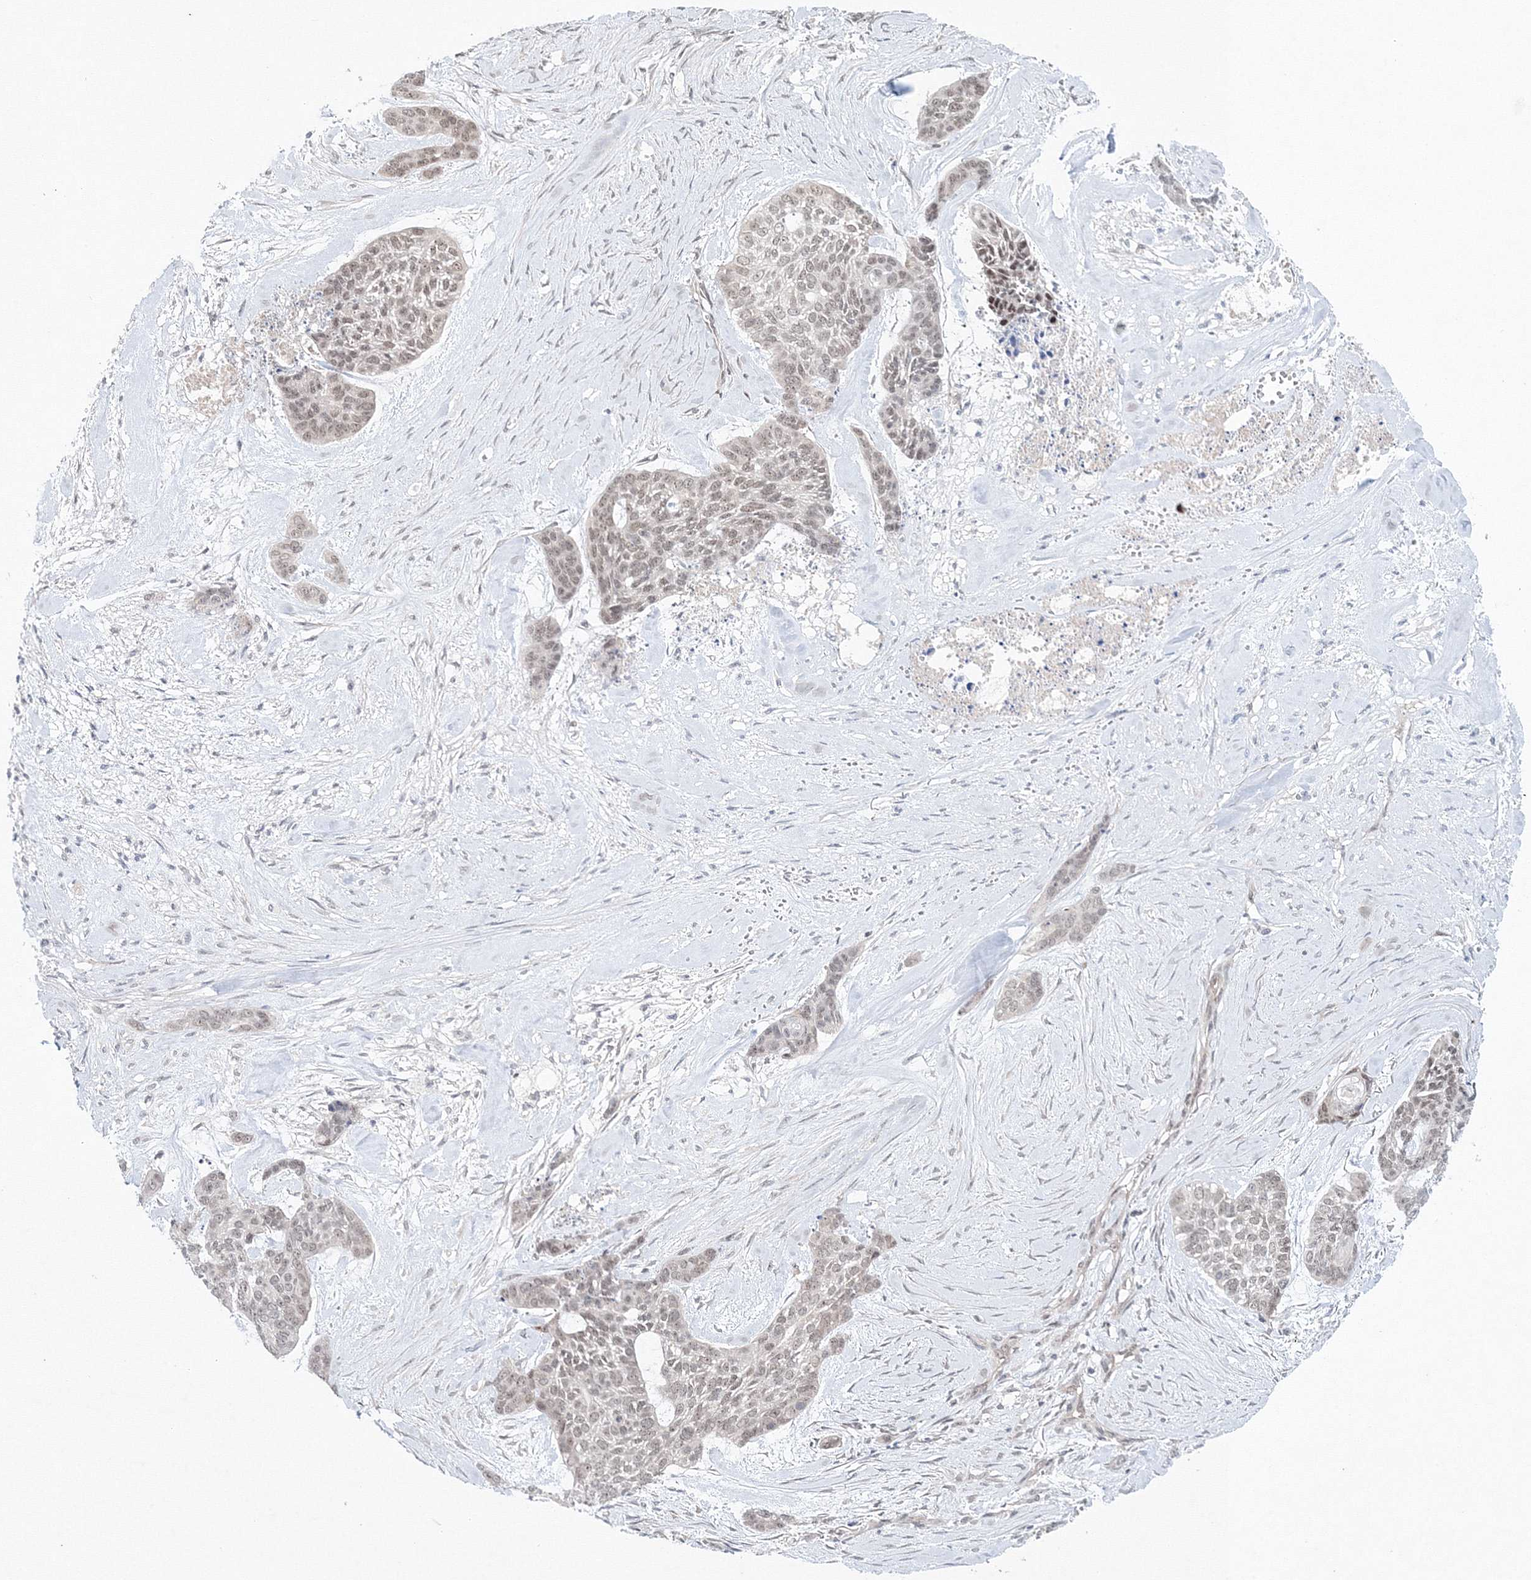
{"staining": {"intensity": "weak", "quantity": "25%-75%", "location": "nuclear"}, "tissue": "skin cancer", "cell_type": "Tumor cells", "image_type": "cancer", "snomed": [{"axis": "morphology", "description": "Basal cell carcinoma"}, {"axis": "topography", "description": "Skin"}], "caption": "An IHC micrograph of neoplastic tissue is shown. Protein staining in brown highlights weak nuclear positivity in skin cancer (basal cell carcinoma) within tumor cells. Immunohistochemistry stains the protein of interest in brown and the nuclei are stained blue.", "gene": "NOA1", "patient": {"sex": "female", "age": 64}}